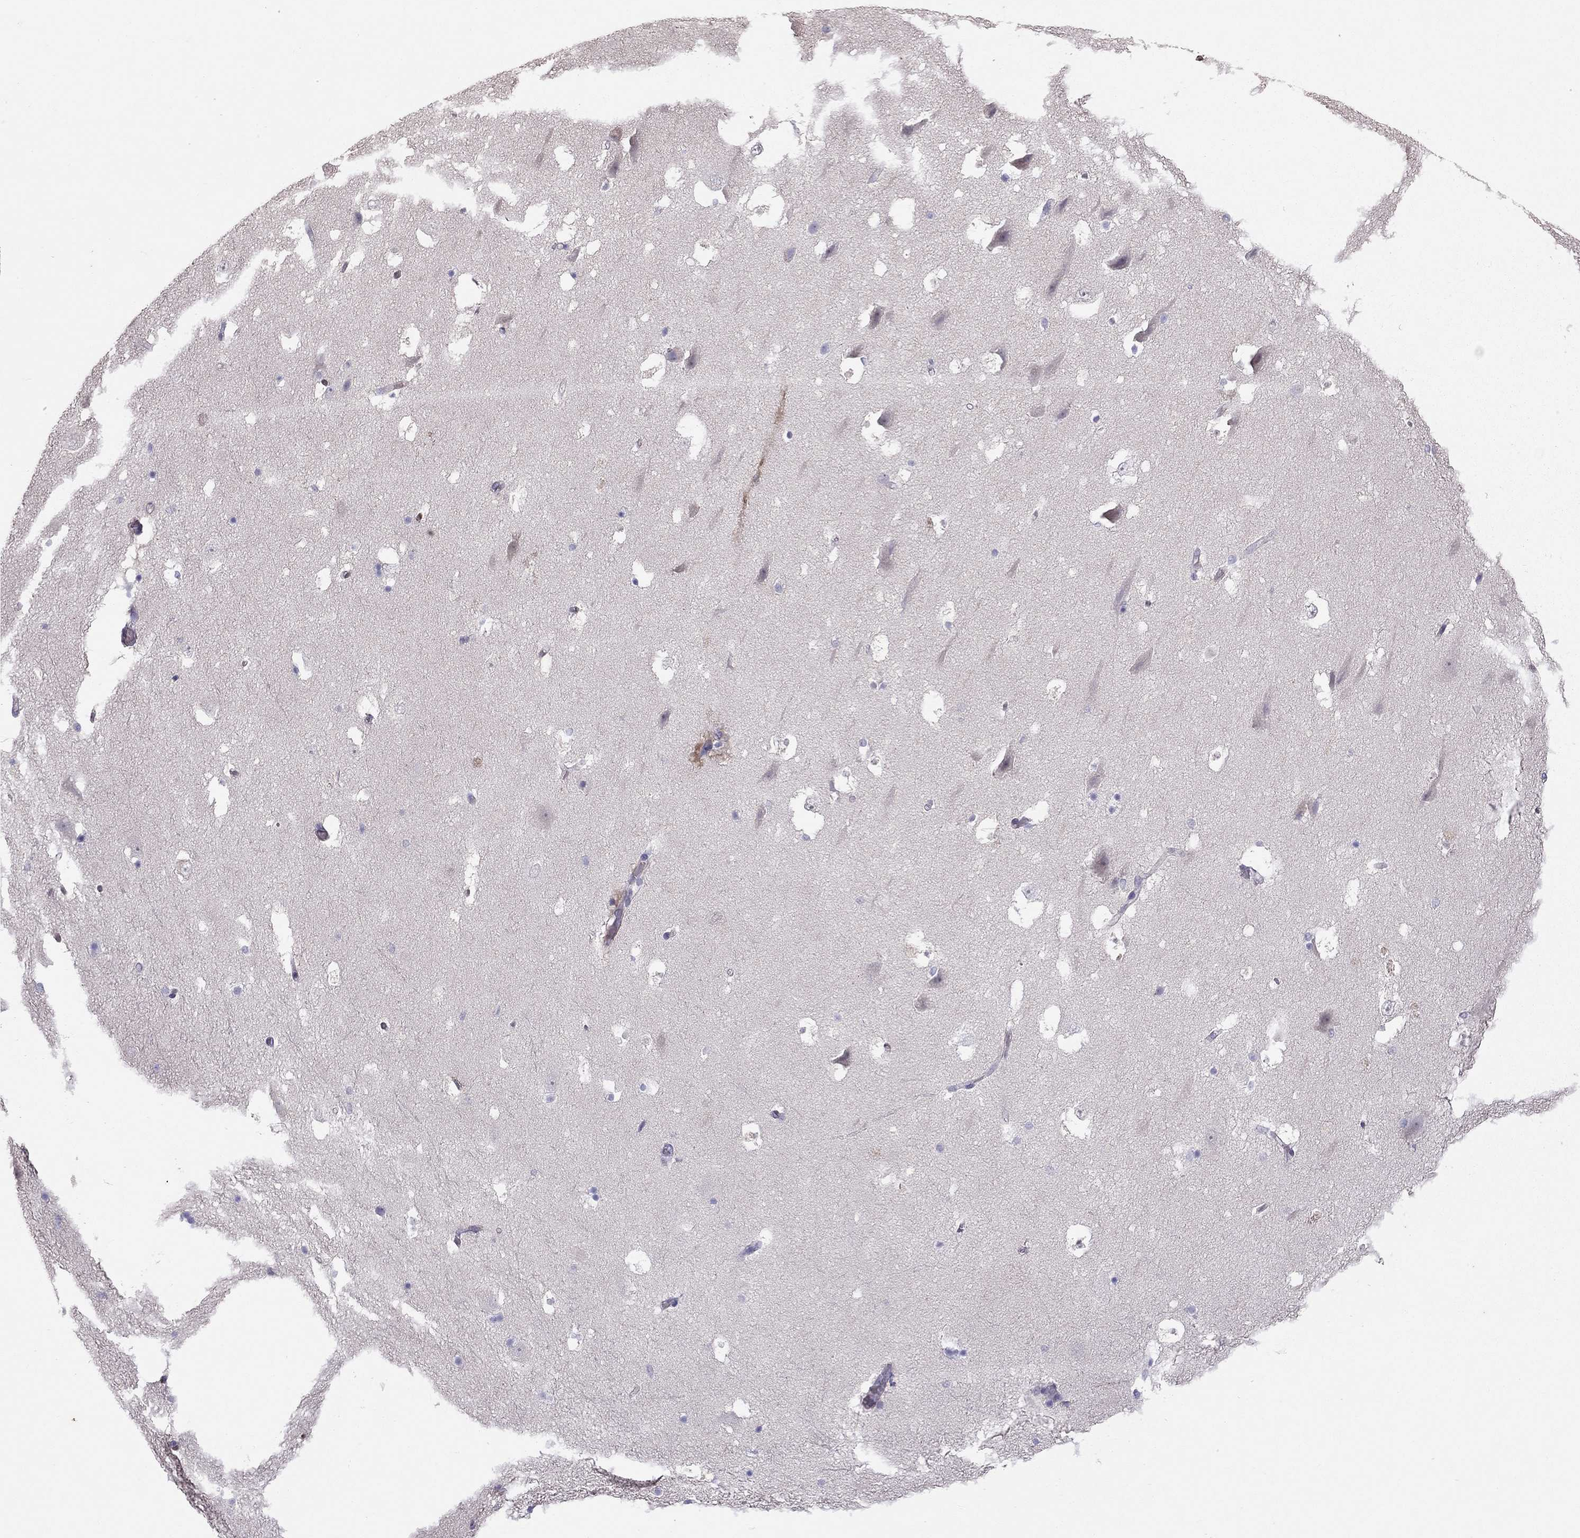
{"staining": {"intensity": "negative", "quantity": "none", "location": "none"}, "tissue": "hippocampus", "cell_type": "Glial cells", "image_type": "normal", "snomed": [{"axis": "morphology", "description": "Normal tissue, NOS"}, {"axis": "topography", "description": "Hippocampus"}], "caption": "Glial cells show no significant protein positivity in normal hippocampus. The staining is performed using DAB brown chromogen with nuclei counter-stained in using hematoxylin.", "gene": "FRMD1", "patient": {"sex": "male", "age": 51}}